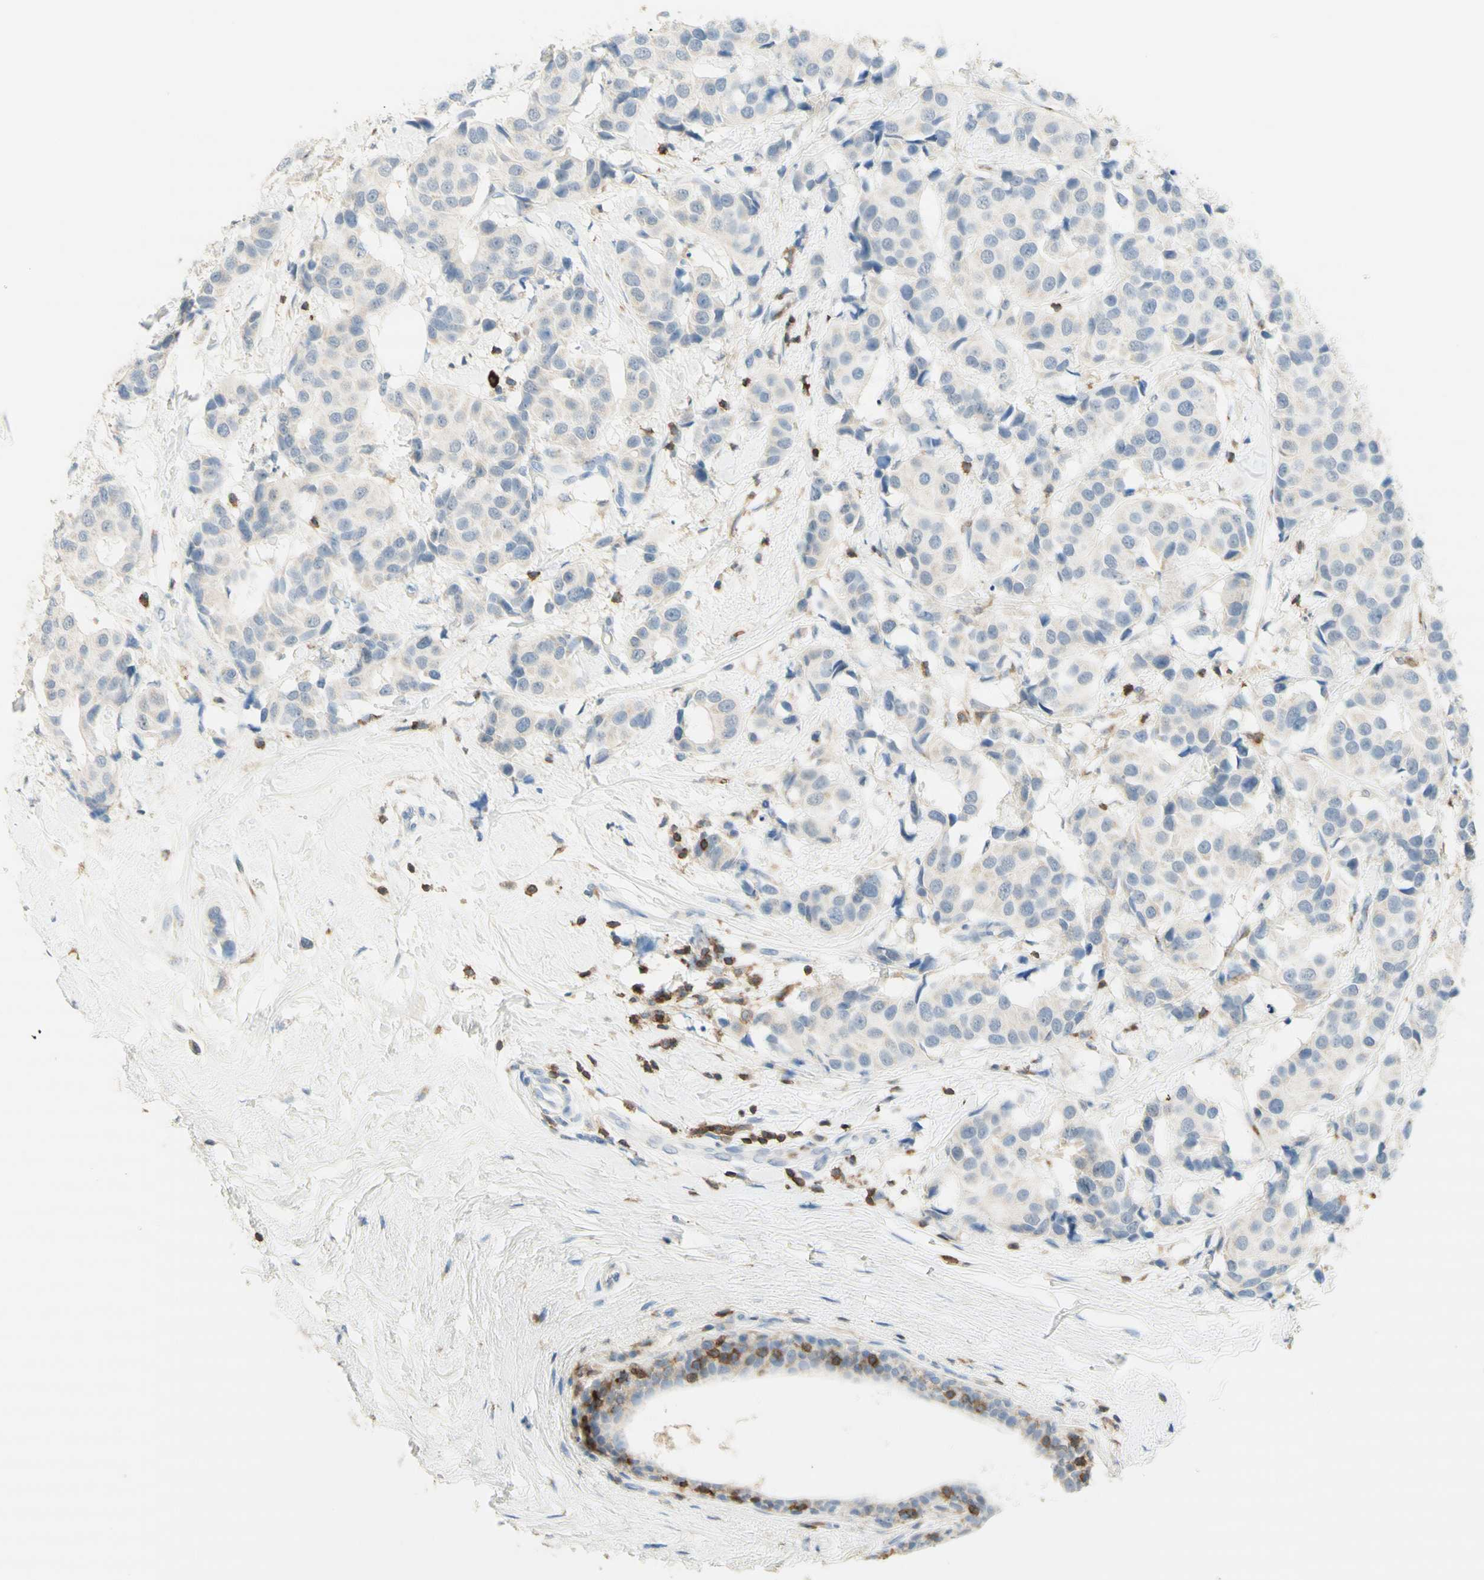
{"staining": {"intensity": "negative", "quantity": "none", "location": "none"}, "tissue": "breast cancer", "cell_type": "Tumor cells", "image_type": "cancer", "snomed": [{"axis": "morphology", "description": "Normal tissue, NOS"}, {"axis": "morphology", "description": "Duct carcinoma"}, {"axis": "topography", "description": "Breast"}], "caption": "This is a photomicrograph of immunohistochemistry (IHC) staining of breast intraductal carcinoma, which shows no positivity in tumor cells.", "gene": "SPINK6", "patient": {"sex": "female", "age": 39}}